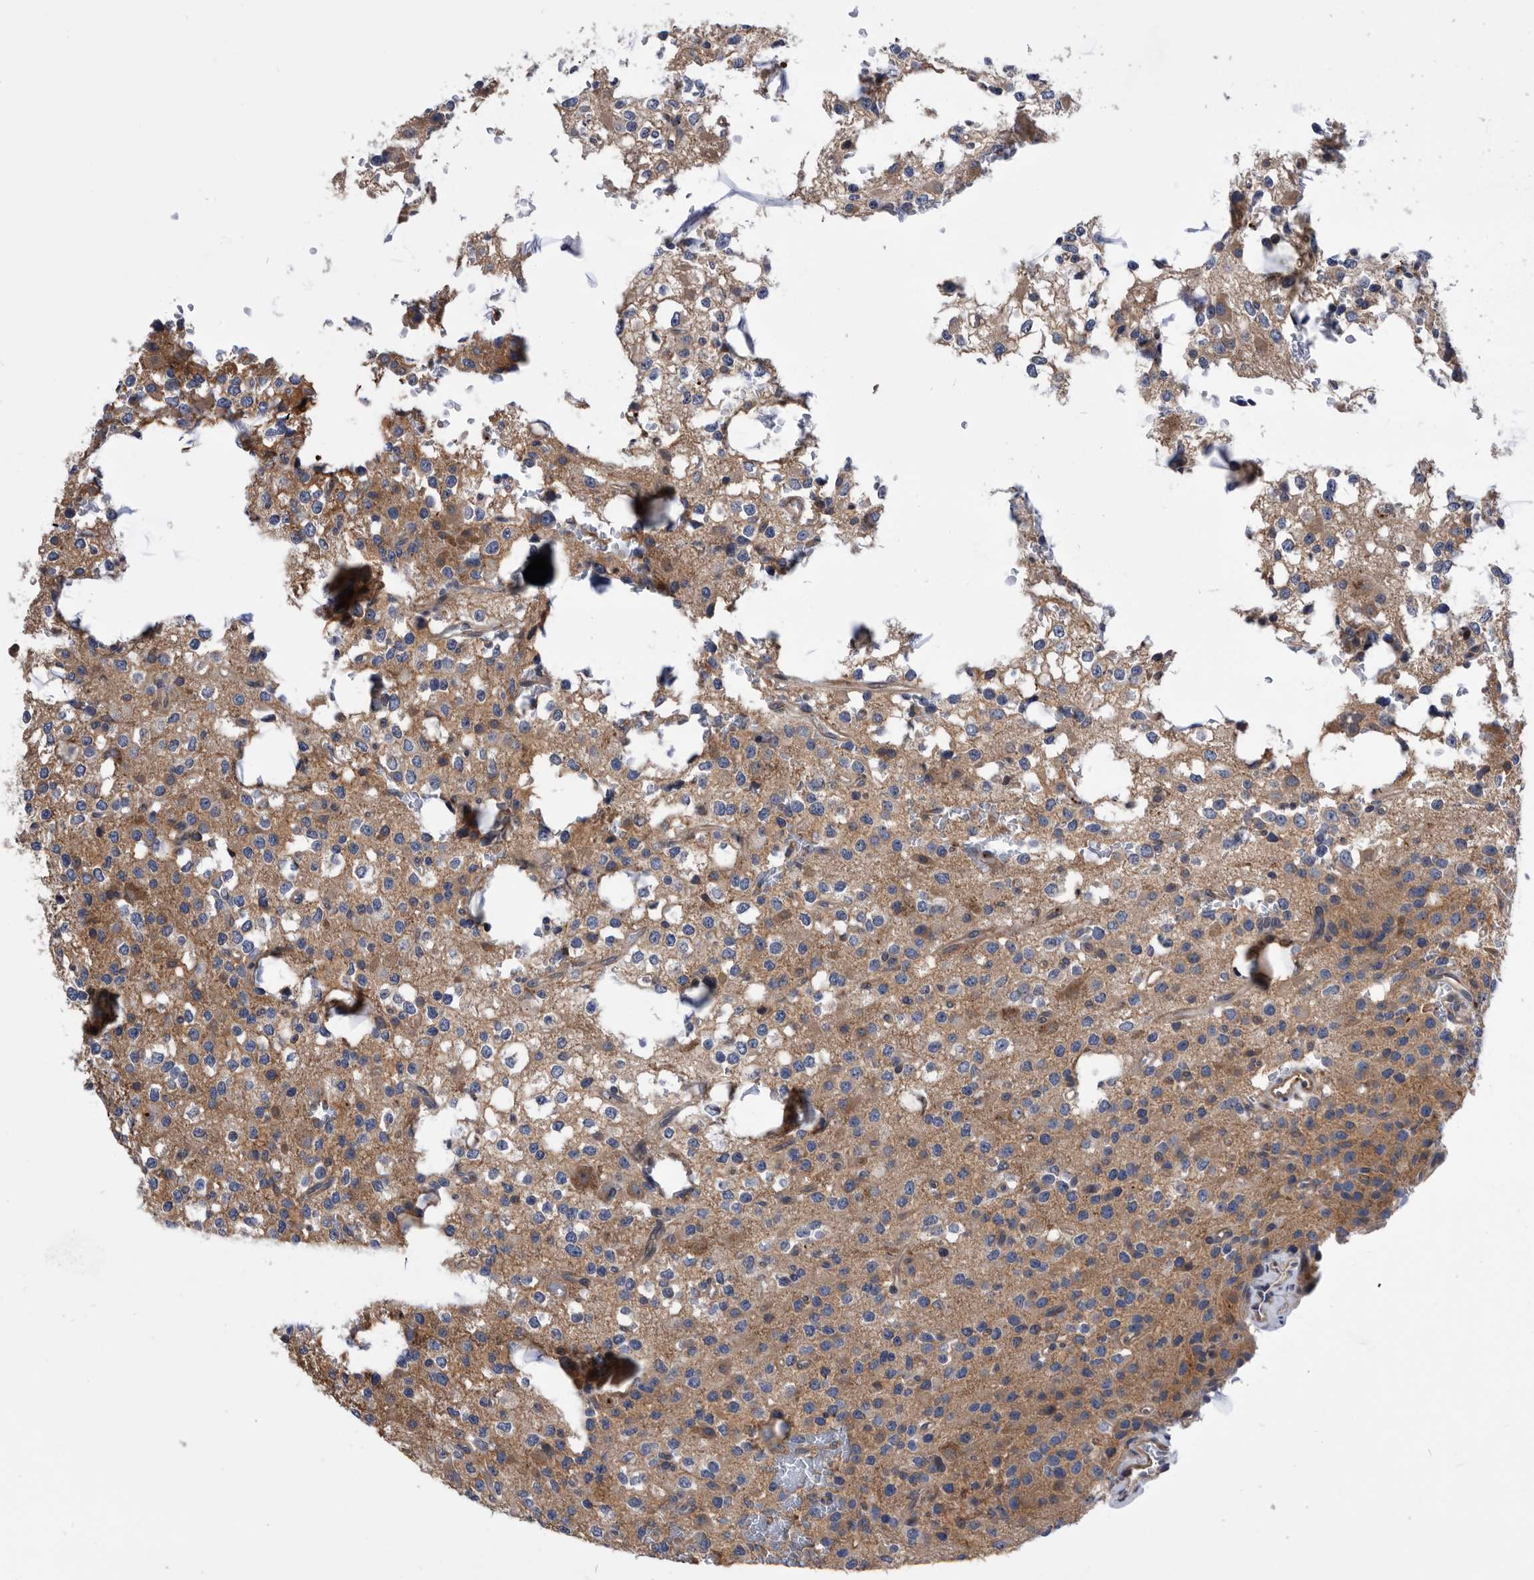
{"staining": {"intensity": "weak", "quantity": "25%-75%", "location": "cytoplasmic/membranous"}, "tissue": "glioma", "cell_type": "Tumor cells", "image_type": "cancer", "snomed": [{"axis": "morphology", "description": "Glioma, malignant, High grade"}, {"axis": "topography", "description": "Brain"}], "caption": "This is a photomicrograph of immunohistochemistry (IHC) staining of glioma, which shows weak positivity in the cytoplasmic/membranous of tumor cells.", "gene": "BAIAP3", "patient": {"sex": "female", "age": 62}}